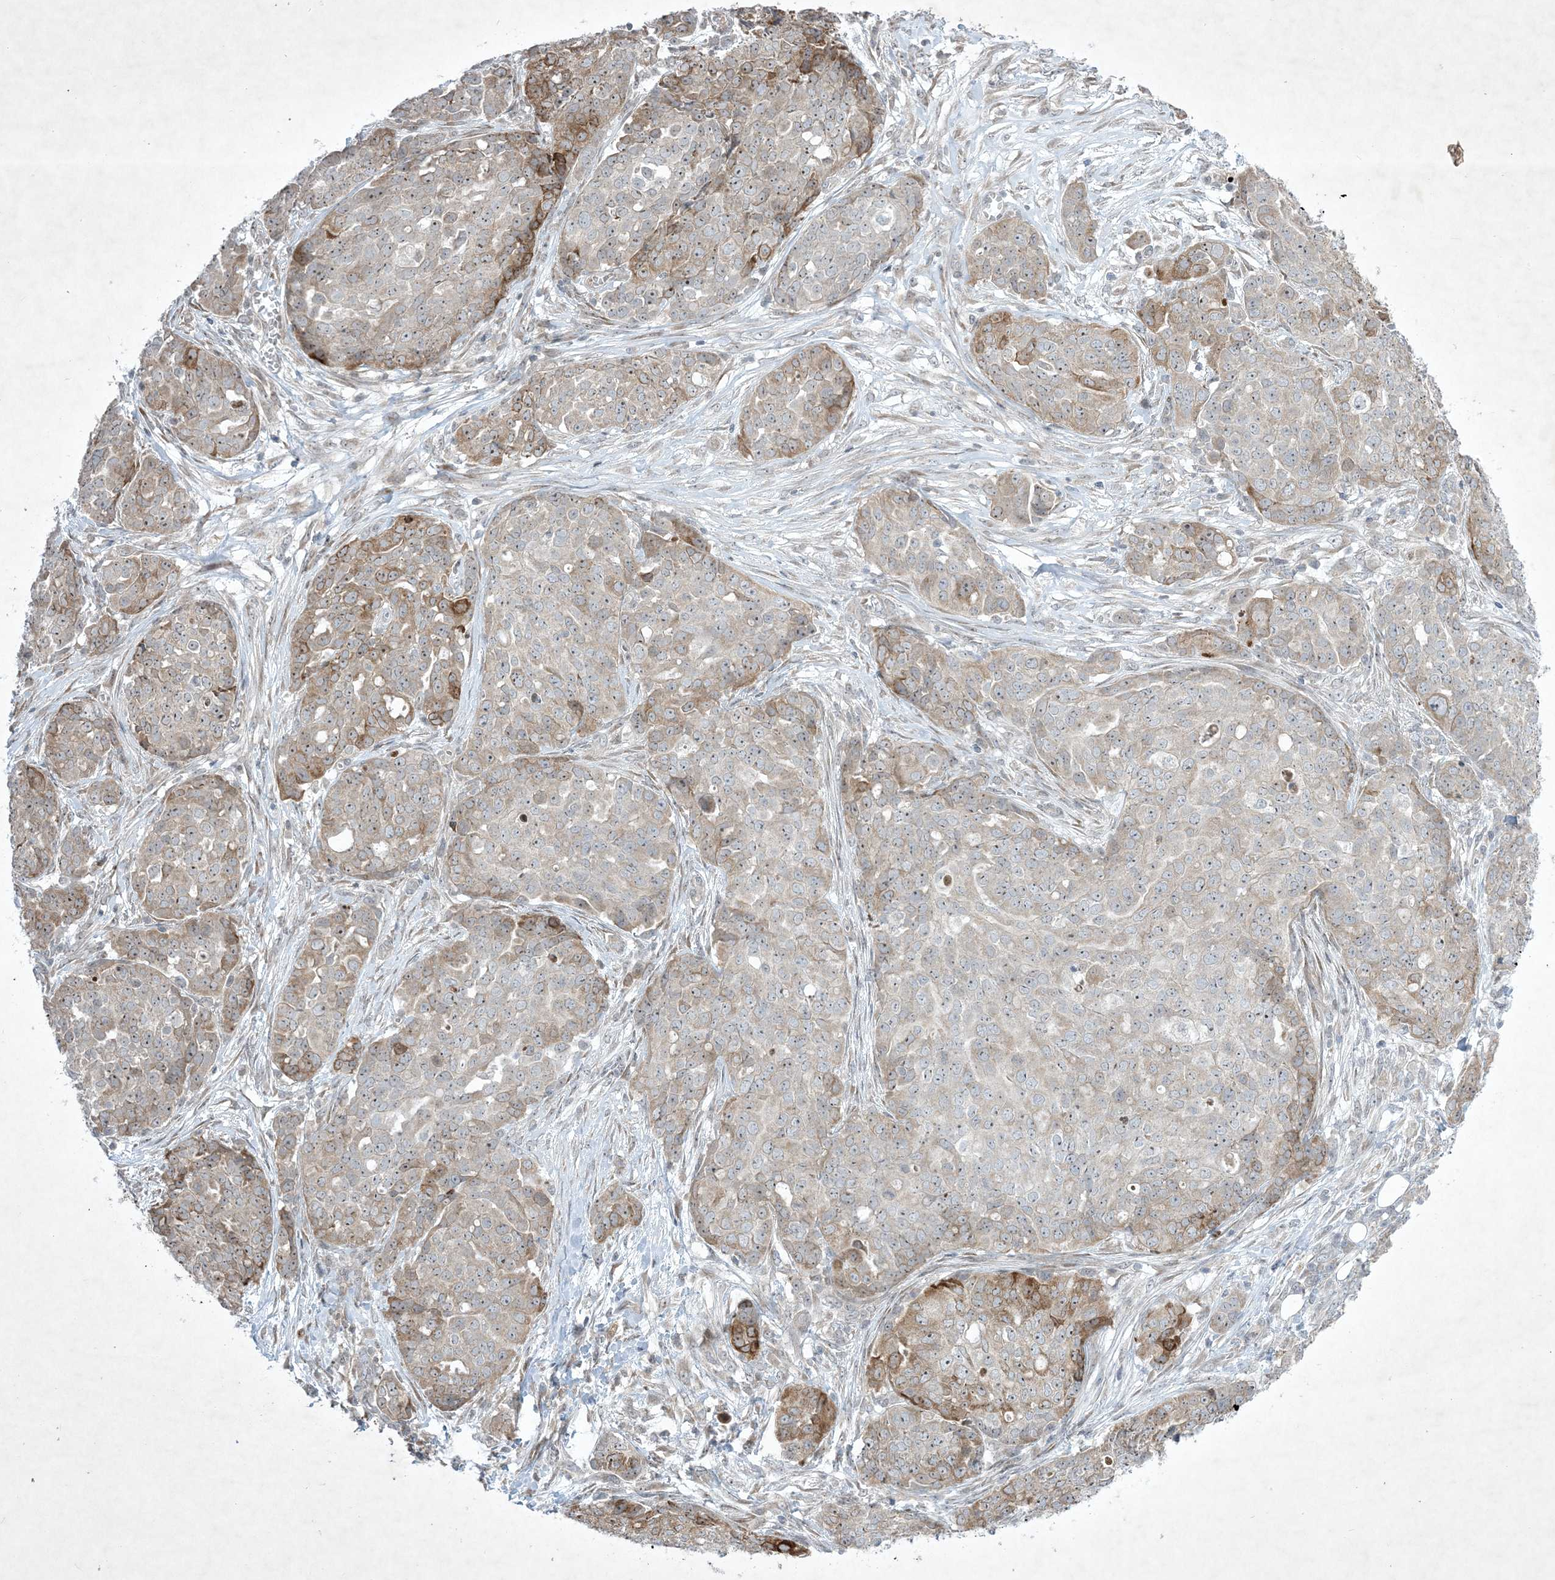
{"staining": {"intensity": "moderate", "quantity": "<25%", "location": "cytoplasmic/membranous,nuclear"}, "tissue": "ovarian cancer", "cell_type": "Tumor cells", "image_type": "cancer", "snomed": [{"axis": "morphology", "description": "Cystadenocarcinoma, serous, NOS"}, {"axis": "topography", "description": "Soft tissue"}, {"axis": "topography", "description": "Ovary"}], "caption": "High-magnification brightfield microscopy of ovarian cancer (serous cystadenocarcinoma) stained with DAB (brown) and counterstained with hematoxylin (blue). tumor cells exhibit moderate cytoplasmic/membranous and nuclear positivity is present in approximately<25% of cells.", "gene": "SOGA3", "patient": {"sex": "female", "age": 57}}